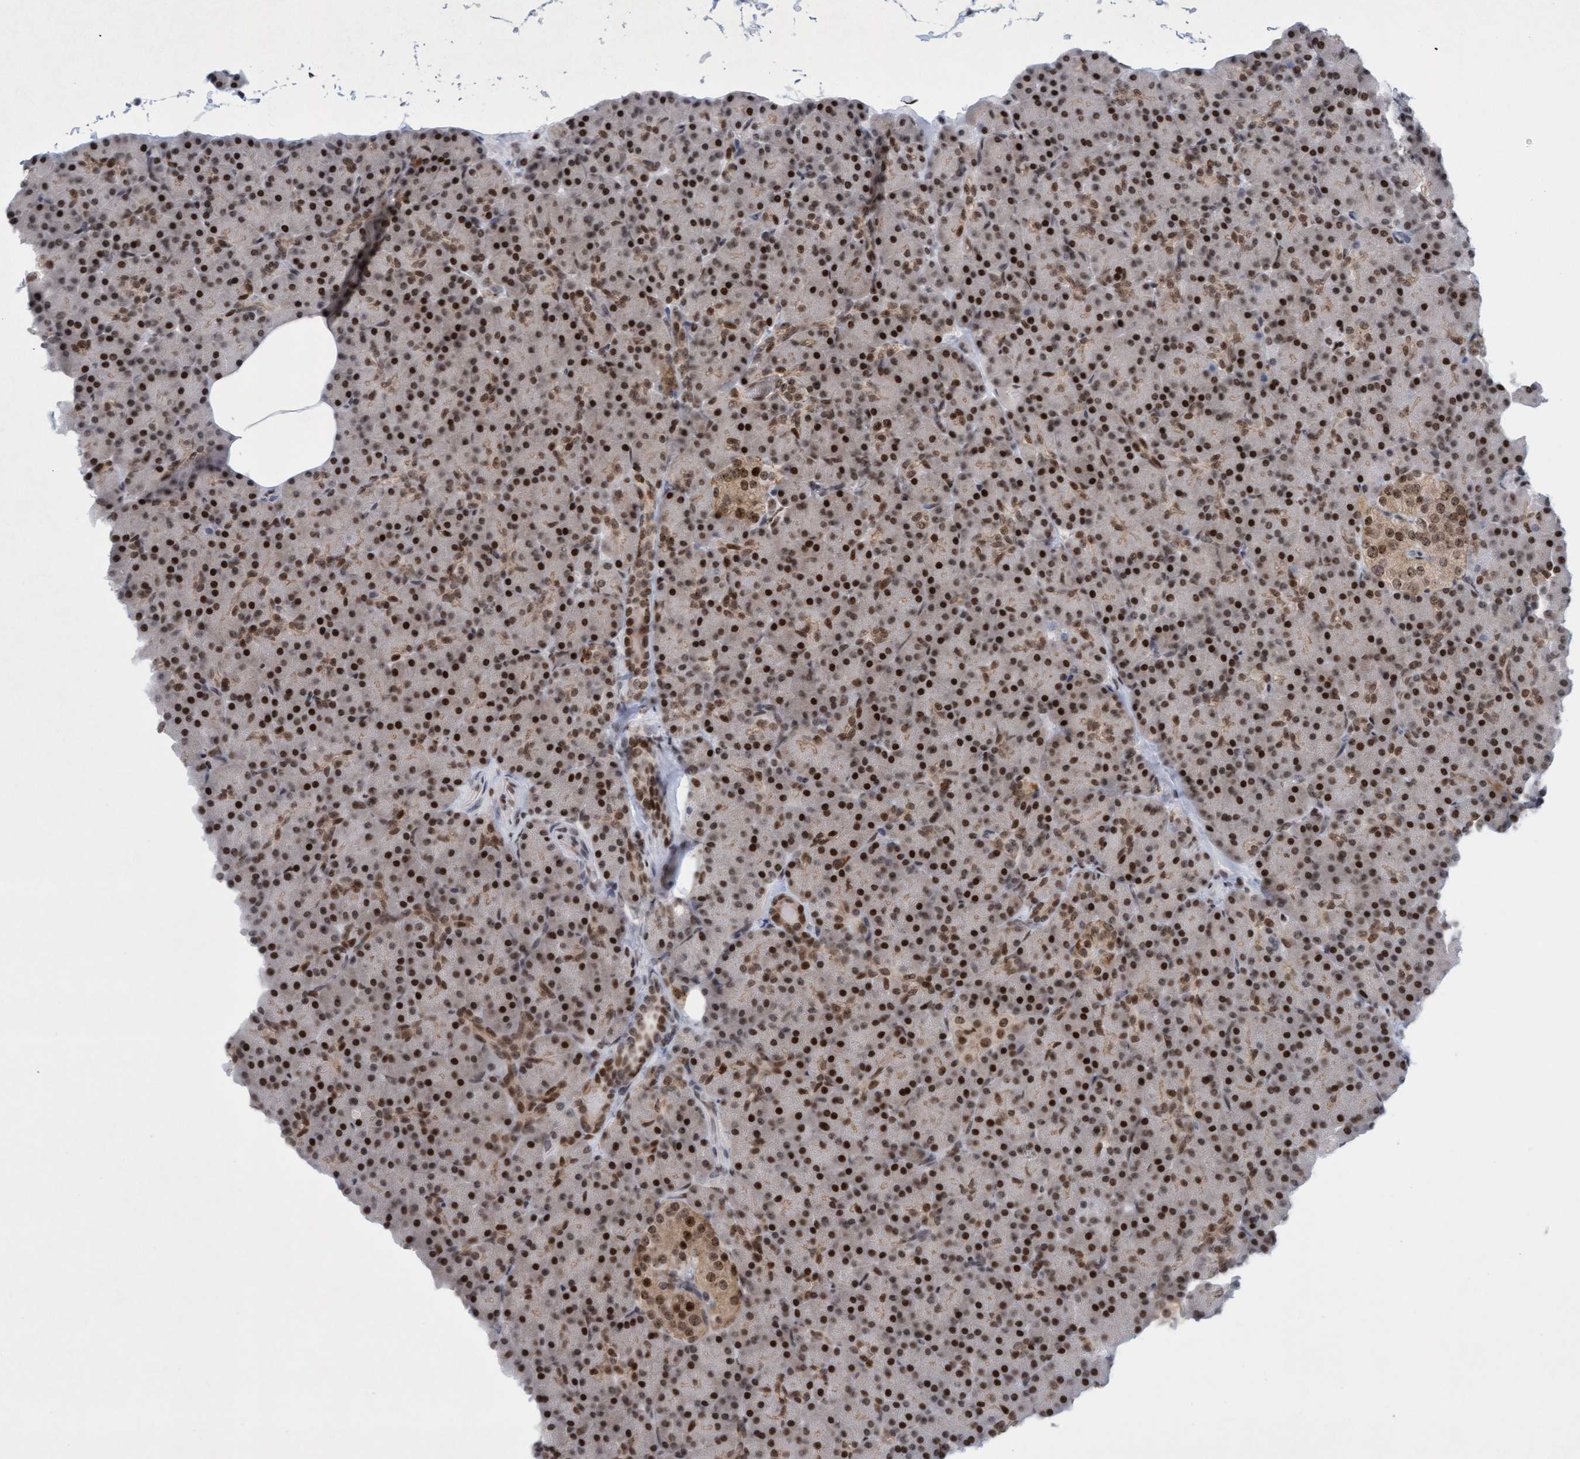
{"staining": {"intensity": "strong", "quantity": ">75%", "location": "cytoplasmic/membranous,nuclear"}, "tissue": "pancreas", "cell_type": "Exocrine glandular cells", "image_type": "normal", "snomed": [{"axis": "morphology", "description": "Normal tissue, NOS"}, {"axis": "topography", "description": "Pancreas"}], "caption": "Exocrine glandular cells display high levels of strong cytoplasmic/membranous,nuclear staining in approximately >75% of cells in unremarkable human pancreas. The staining is performed using DAB brown chromogen to label protein expression. The nuclei are counter-stained blue using hematoxylin.", "gene": "GLRX2", "patient": {"sex": "female", "age": 43}}